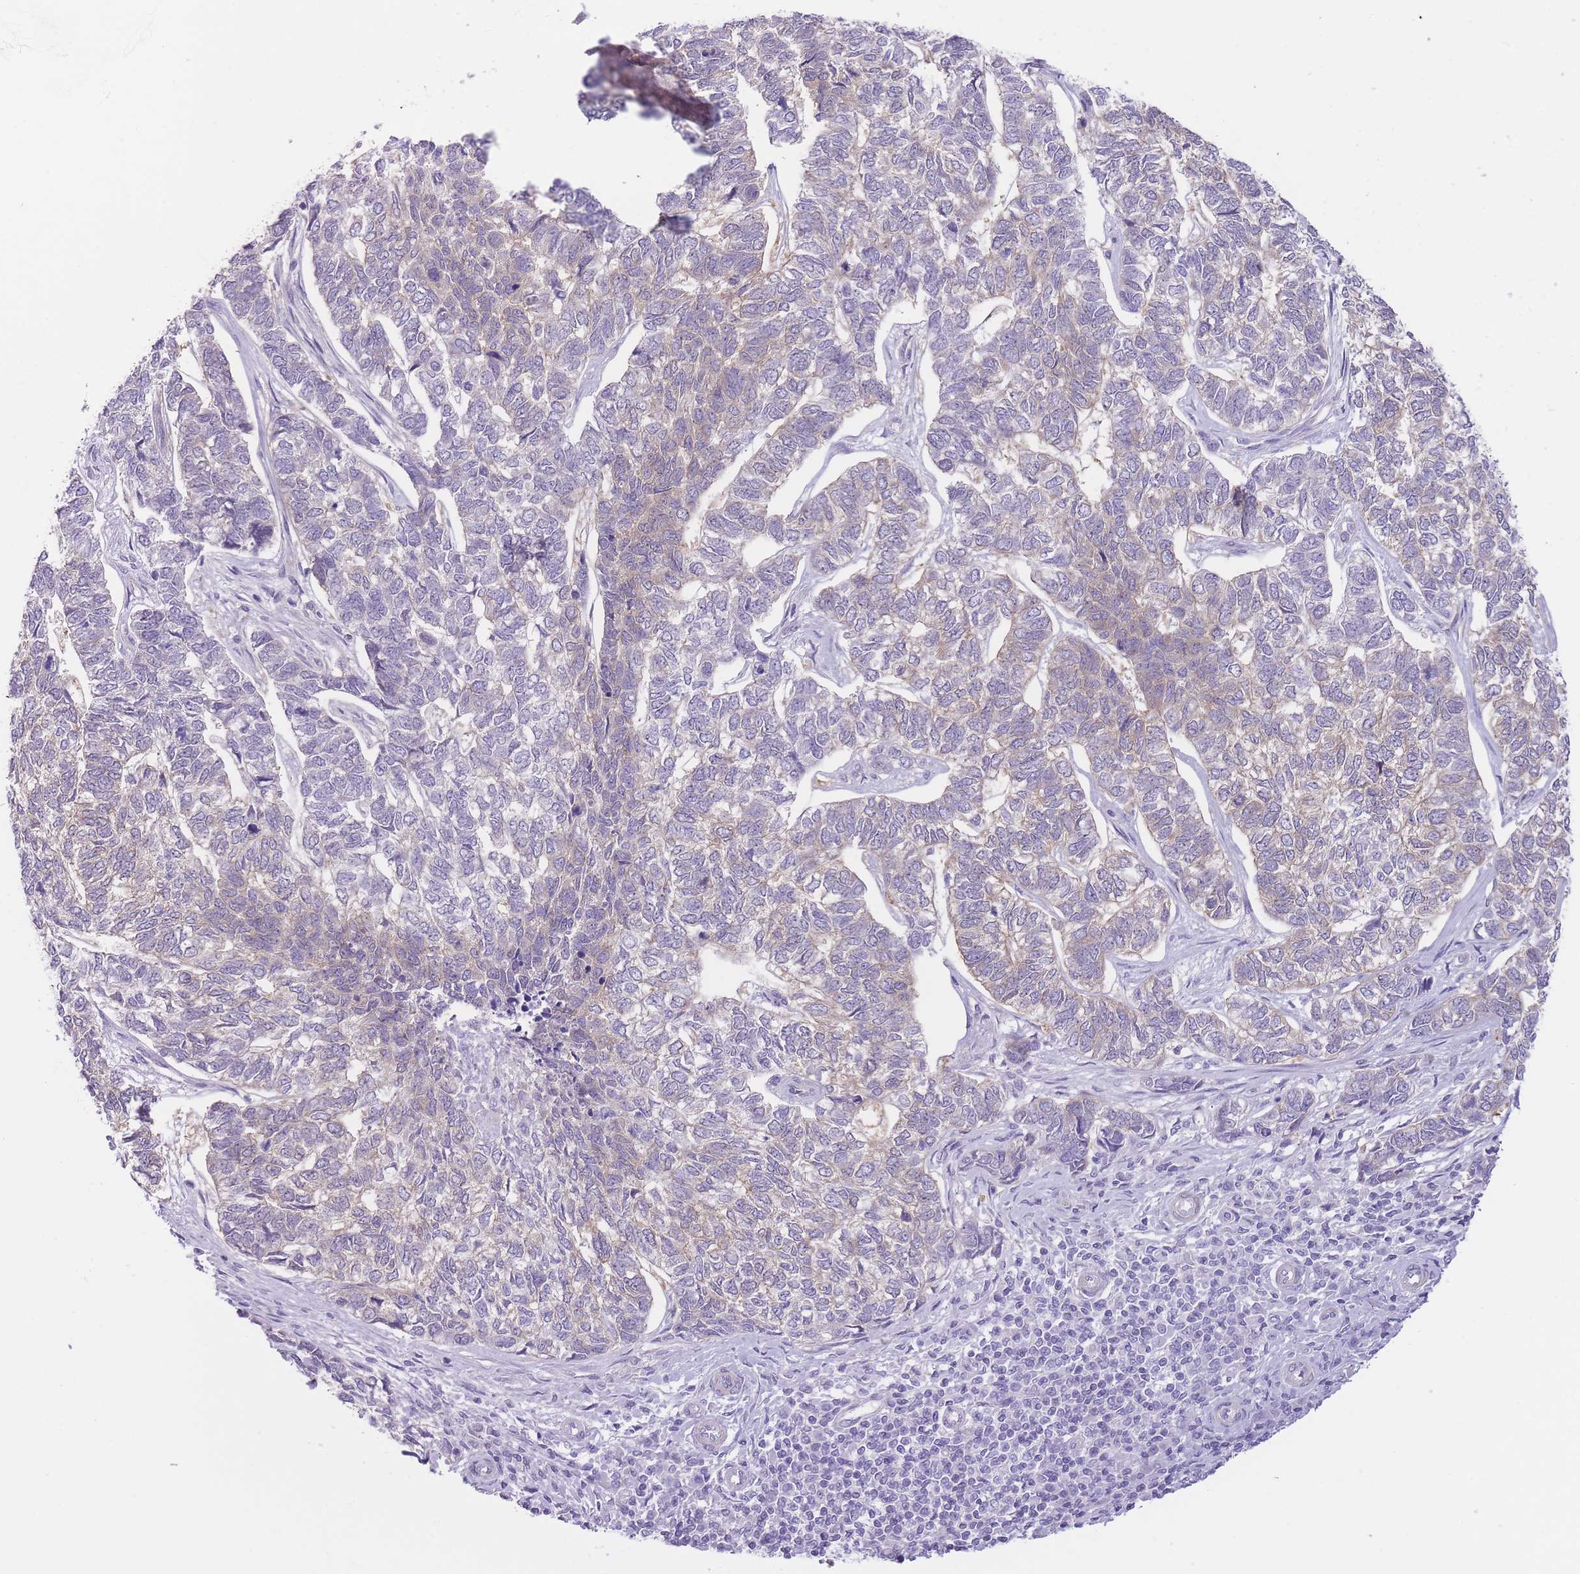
{"staining": {"intensity": "negative", "quantity": "none", "location": "none"}, "tissue": "skin cancer", "cell_type": "Tumor cells", "image_type": "cancer", "snomed": [{"axis": "morphology", "description": "Basal cell carcinoma"}, {"axis": "topography", "description": "Skin"}], "caption": "IHC histopathology image of skin cancer (basal cell carcinoma) stained for a protein (brown), which shows no positivity in tumor cells. (DAB (3,3'-diaminobenzidine) immunohistochemistry (IHC) visualized using brightfield microscopy, high magnification).", "gene": "OR11H12", "patient": {"sex": "female", "age": 65}}